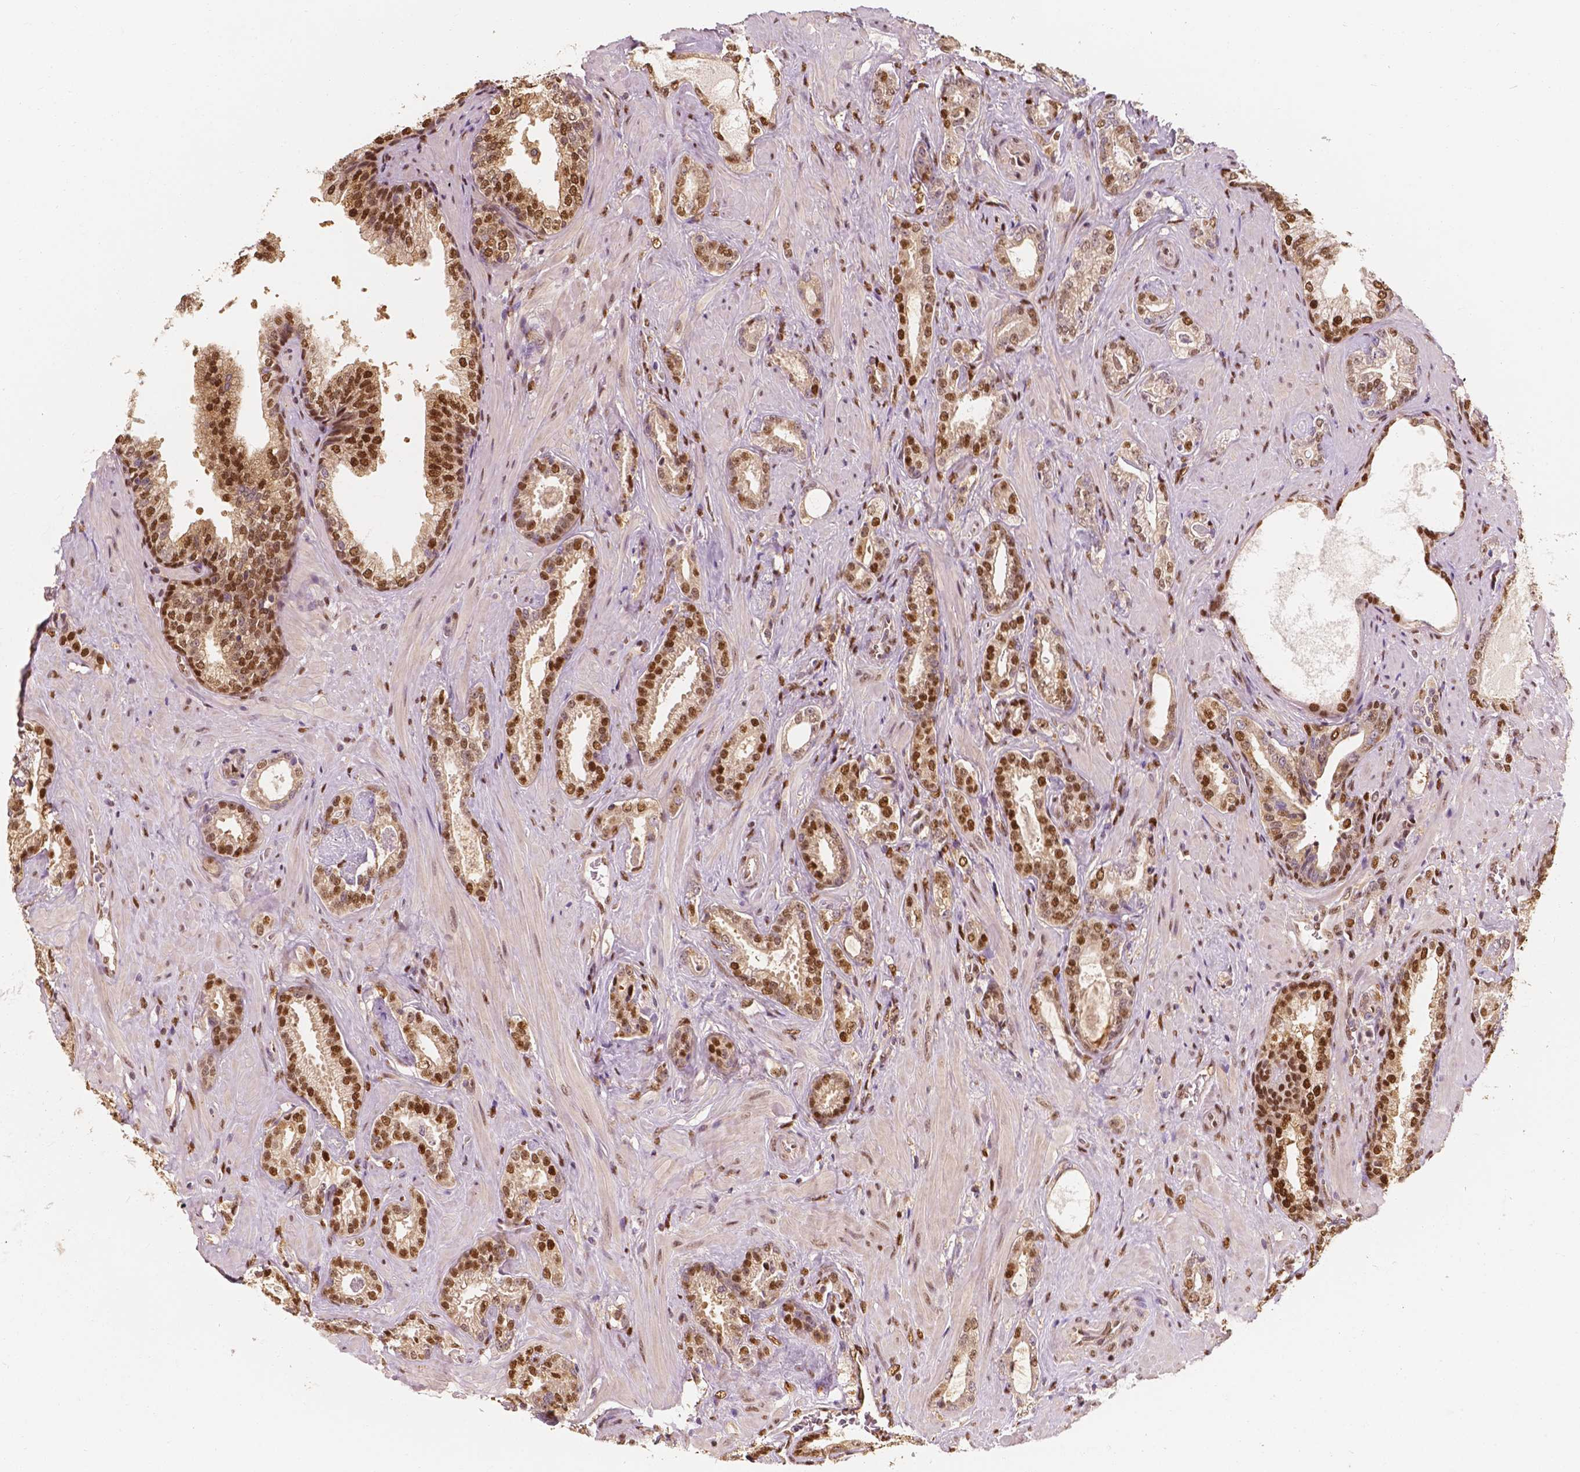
{"staining": {"intensity": "moderate", "quantity": ">75%", "location": "nuclear"}, "tissue": "prostate cancer", "cell_type": "Tumor cells", "image_type": "cancer", "snomed": [{"axis": "morphology", "description": "Adenocarcinoma, Low grade"}, {"axis": "topography", "description": "Prostate"}], "caption": "Protein staining exhibits moderate nuclear staining in approximately >75% of tumor cells in prostate adenocarcinoma (low-grade). (brown staining indicates protein expression, while blue staining denotes nuclei).", "gene": "TBC1D17", "patient": {"sex": "male", "age": 61}}